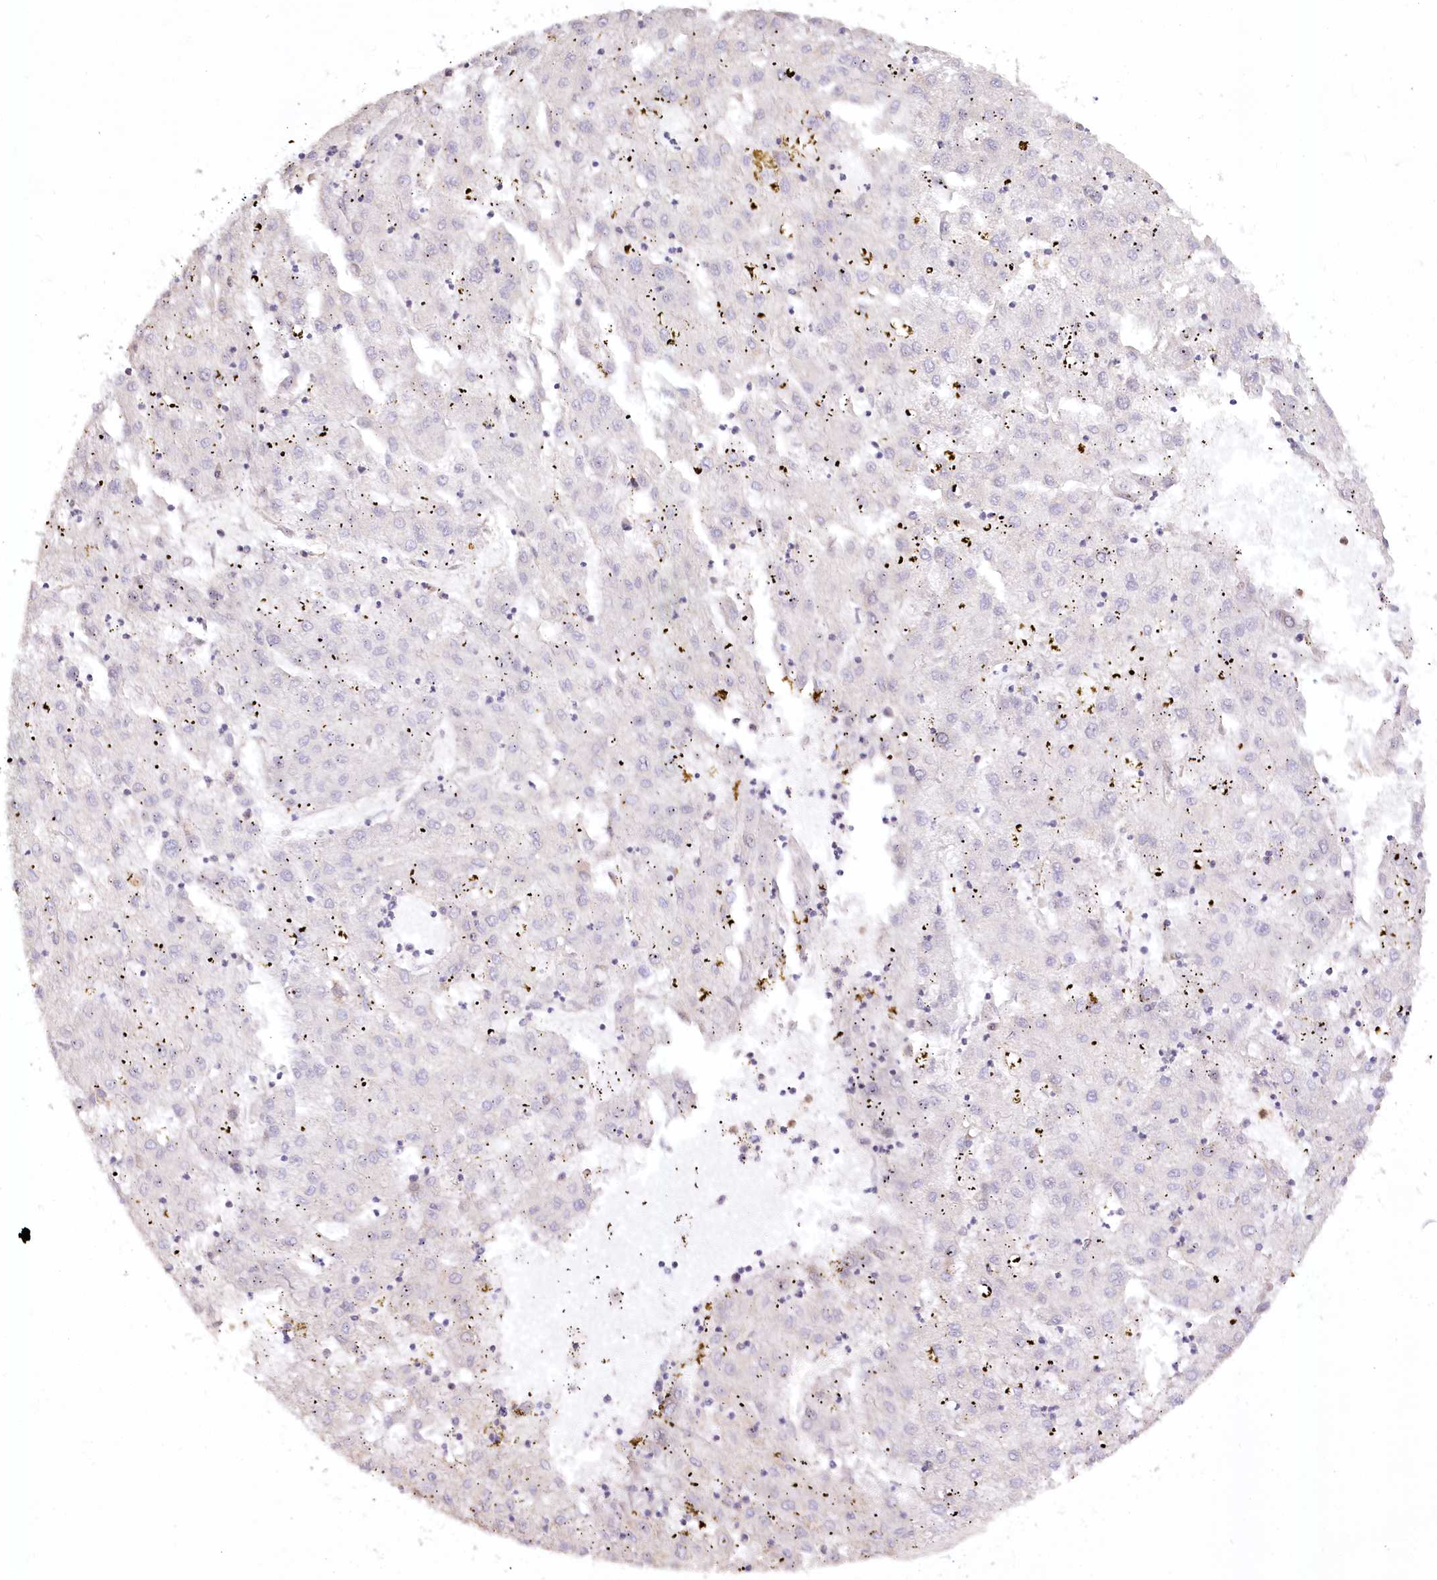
{"staining": {"intensity": "weak", "quantity": "<25%", "location": "cytoplasmic/membranous"}, "tissue": "liver cancer", "cell_type": "Tumor cells", "image_type": "cancer", "snomed": [{"axis": "morphology", "description": "Carcinoma, Hepatocellular, NOS"}, {"axis": "topography", "description": "Liver"}], "caption": "DAB (3,3'-diaminobenzidine) immunohistochemical staining of human liver cancer (hepatocellular carcinoma) reveals no significant staining in tumor cells.", "gene": "SYNPO2", "patient": {"sex": "male", "age": 72}}